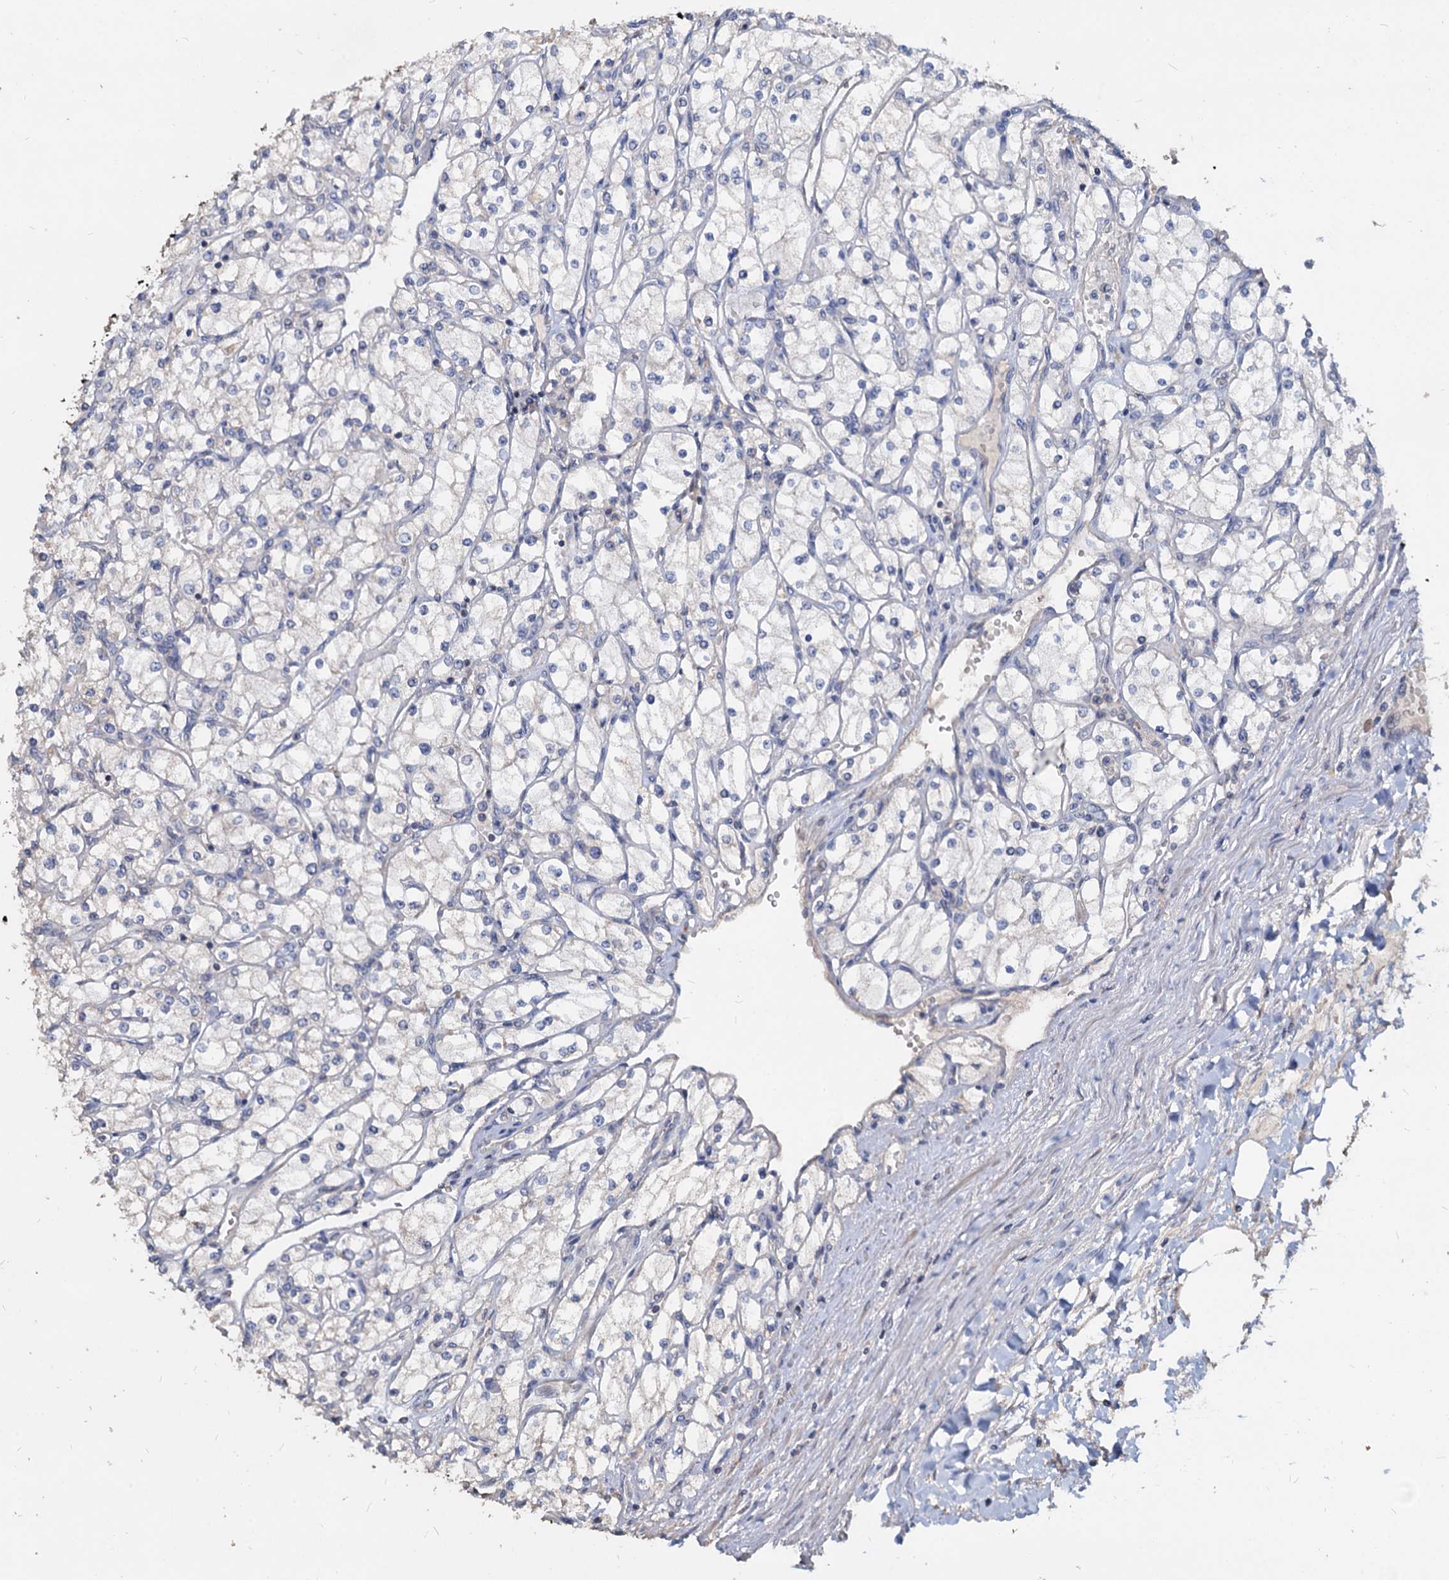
{"staining": {"intensity": "negative", "quantity": "none", "location": "none"}, "tissue": "renal cancer", "cell_type": "Tumor cells", "image_type": "cancer", "snomed": [{"axis": "morphology", "description": "Adenocarcinoma, NOS"}, {"axis": "topography", "description": "Kidney"}], "caption": "High power microscopy micrograph of an immunohistochemistry (IHC) histopathology image of renal cancer (adenocarcinoma), revealing no significant expression in tumor cells.", "gene": "DEPDC4", "patient": {"sex": "male", "age": 80}}